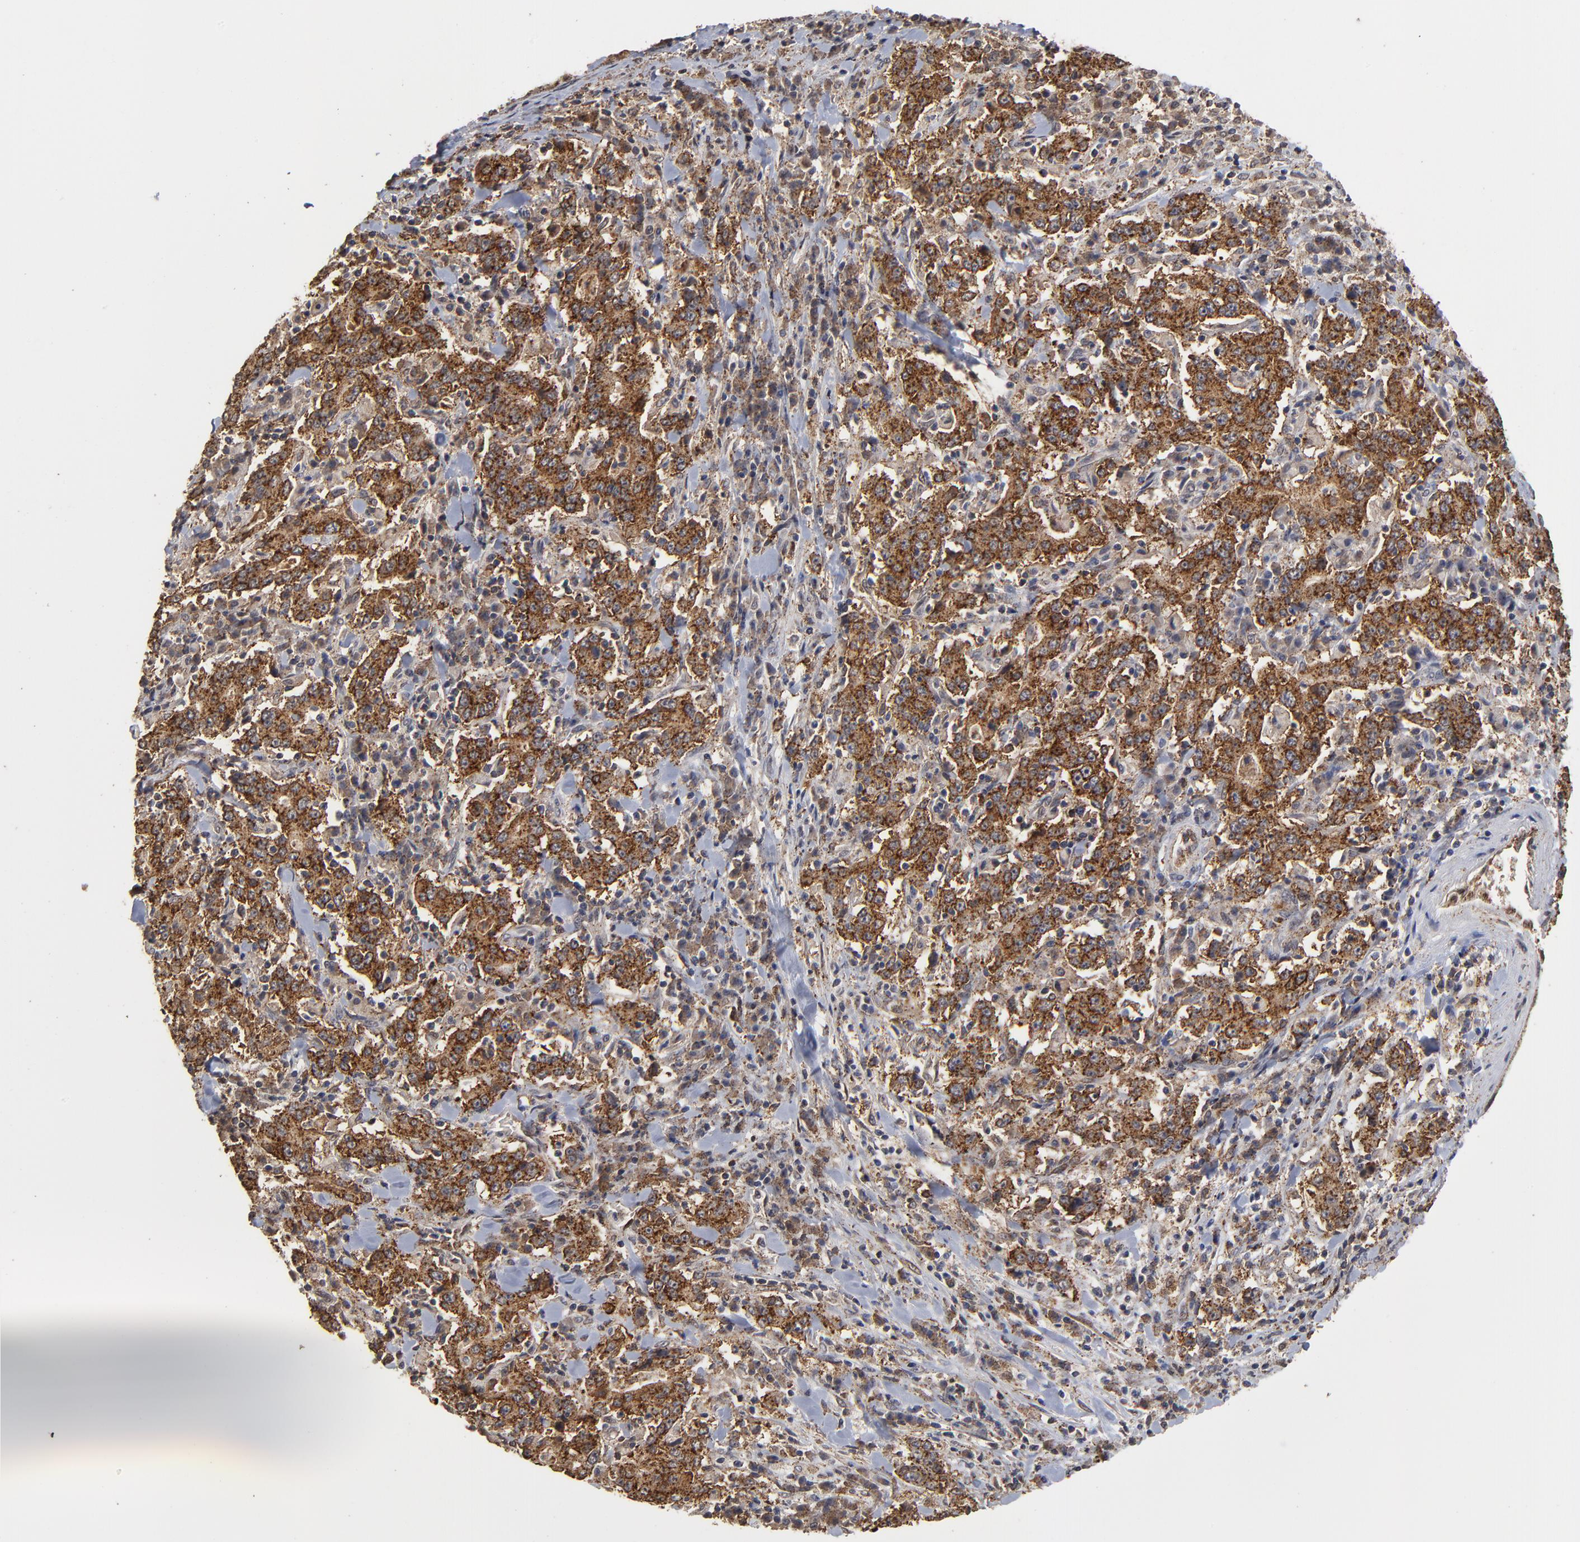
{"staining": {"intensity": "strong", "quantity": ">75%", "location": "cytoplasmic/membranous"}, "tissue": "stomach cancer", "cell_type": "Tumor cells", "image_type": "cancer", "snomed": [{"axis": "morphology", "description": "Normal tissue, NOS"}, {"axis": "morphology", "description": "Adenocarcinoma, NOS"}, {"axis": "topography", "description": "Stomach, upper"}, {"axis": "topography", "description": "Stomach"}], "caption": "An image of stomach cancer (adenocarcinoma) stained for a protein reveals strong cytoplasmic/membranous brown staining in tumor cells.", "gene": "ASB8", "patient": {"sex": "male", "age": 59}}